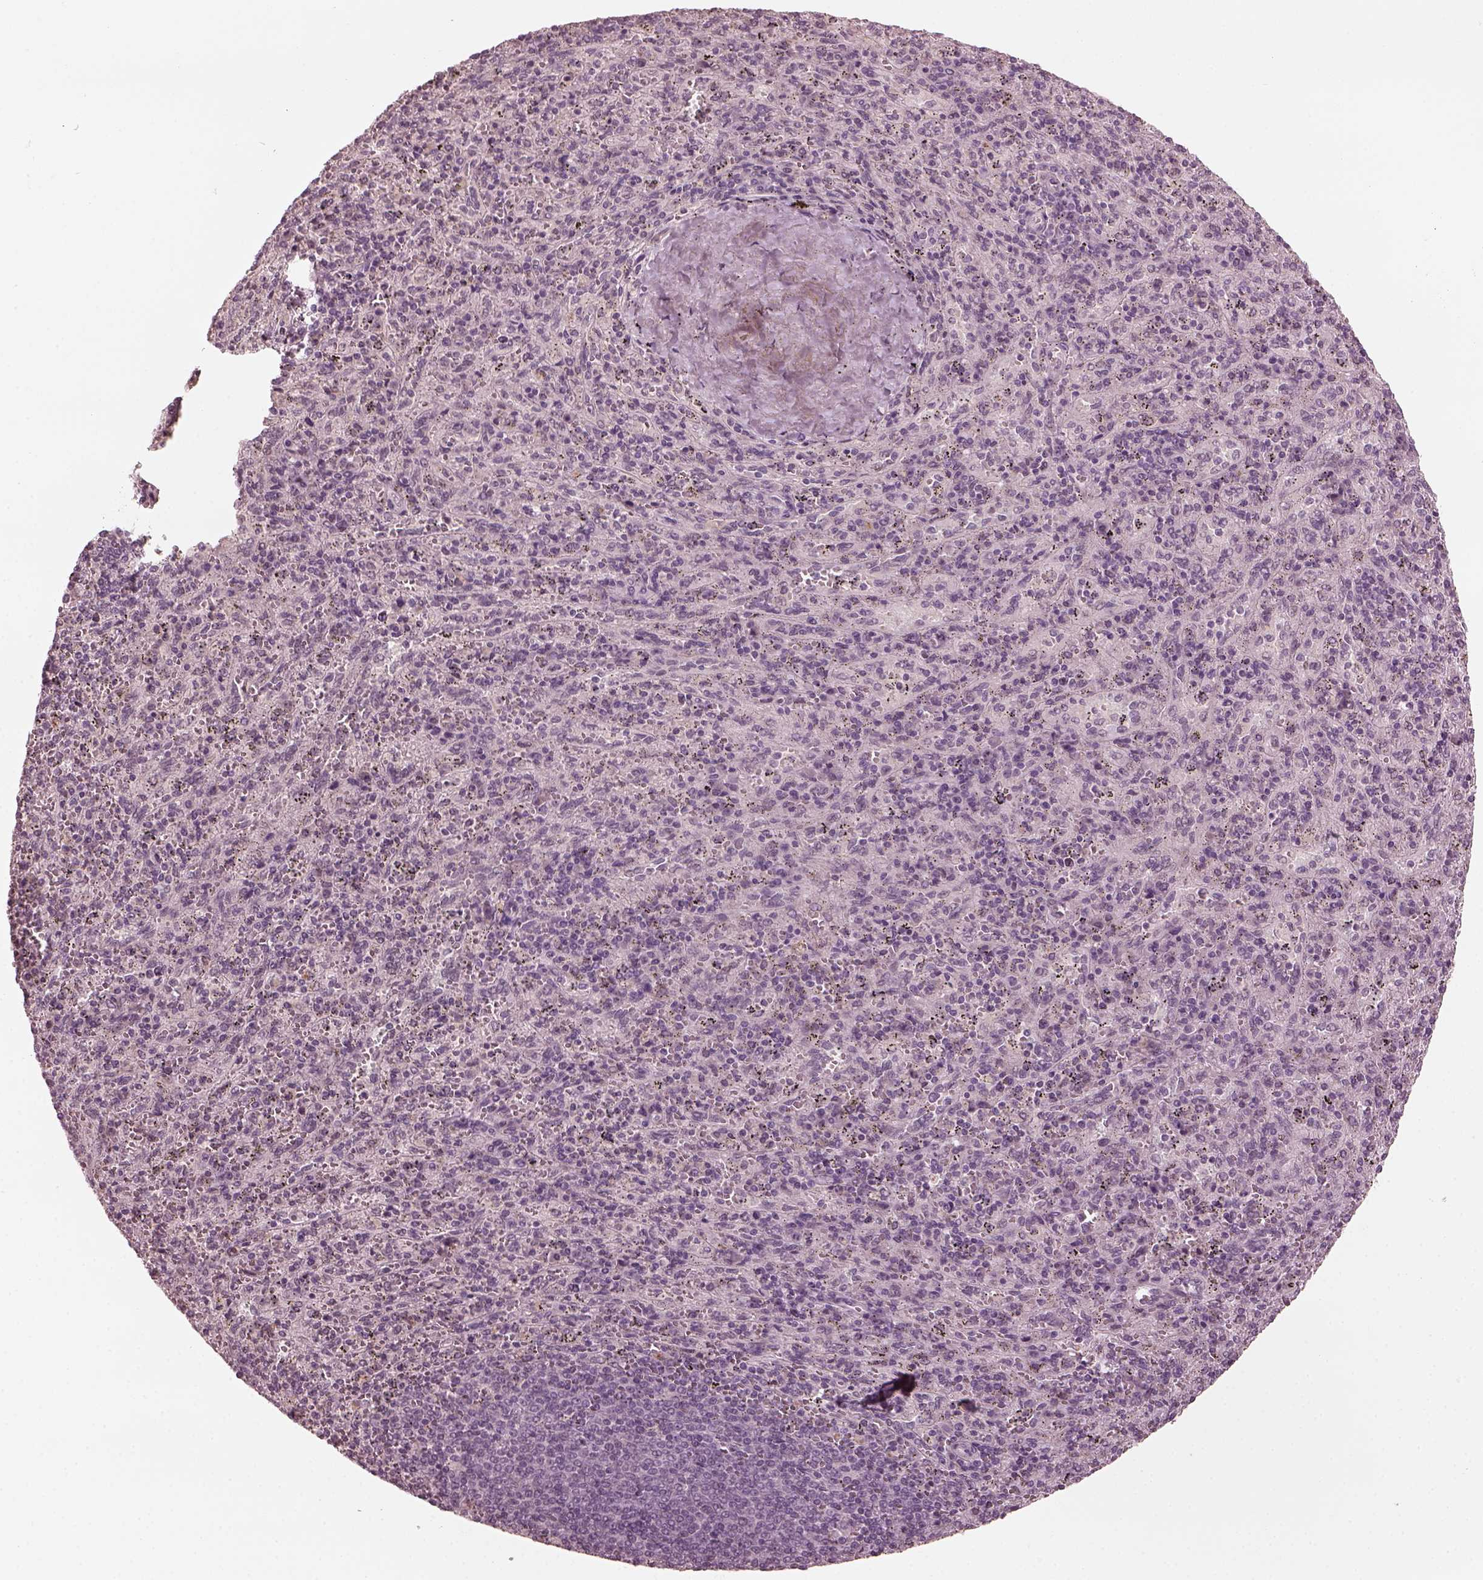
{"staining": {"intensity": "negative", "quantity": "none", "location": "none"}, "tissue": "spleen", "cell_type": "Cells in red pulp", "image_type": "normal", "snomed": [{"axis": "morphology", "description": "Normal tissue, NOS"}, {"axis": "topography", "description": "Spleen"}], "caption": "Photomicrograph shows no significant protein staining in cells in red pulp of normal spleen. The staining was performed using DAB (3,3'-diaminobenzidine) to visualize the protein expression in brown, while the nuclei were stained in blue with hematoxylin (Magnification: 20x).", "gene": "CCDC170", "patient": {"sex": "male", "age": 57}}